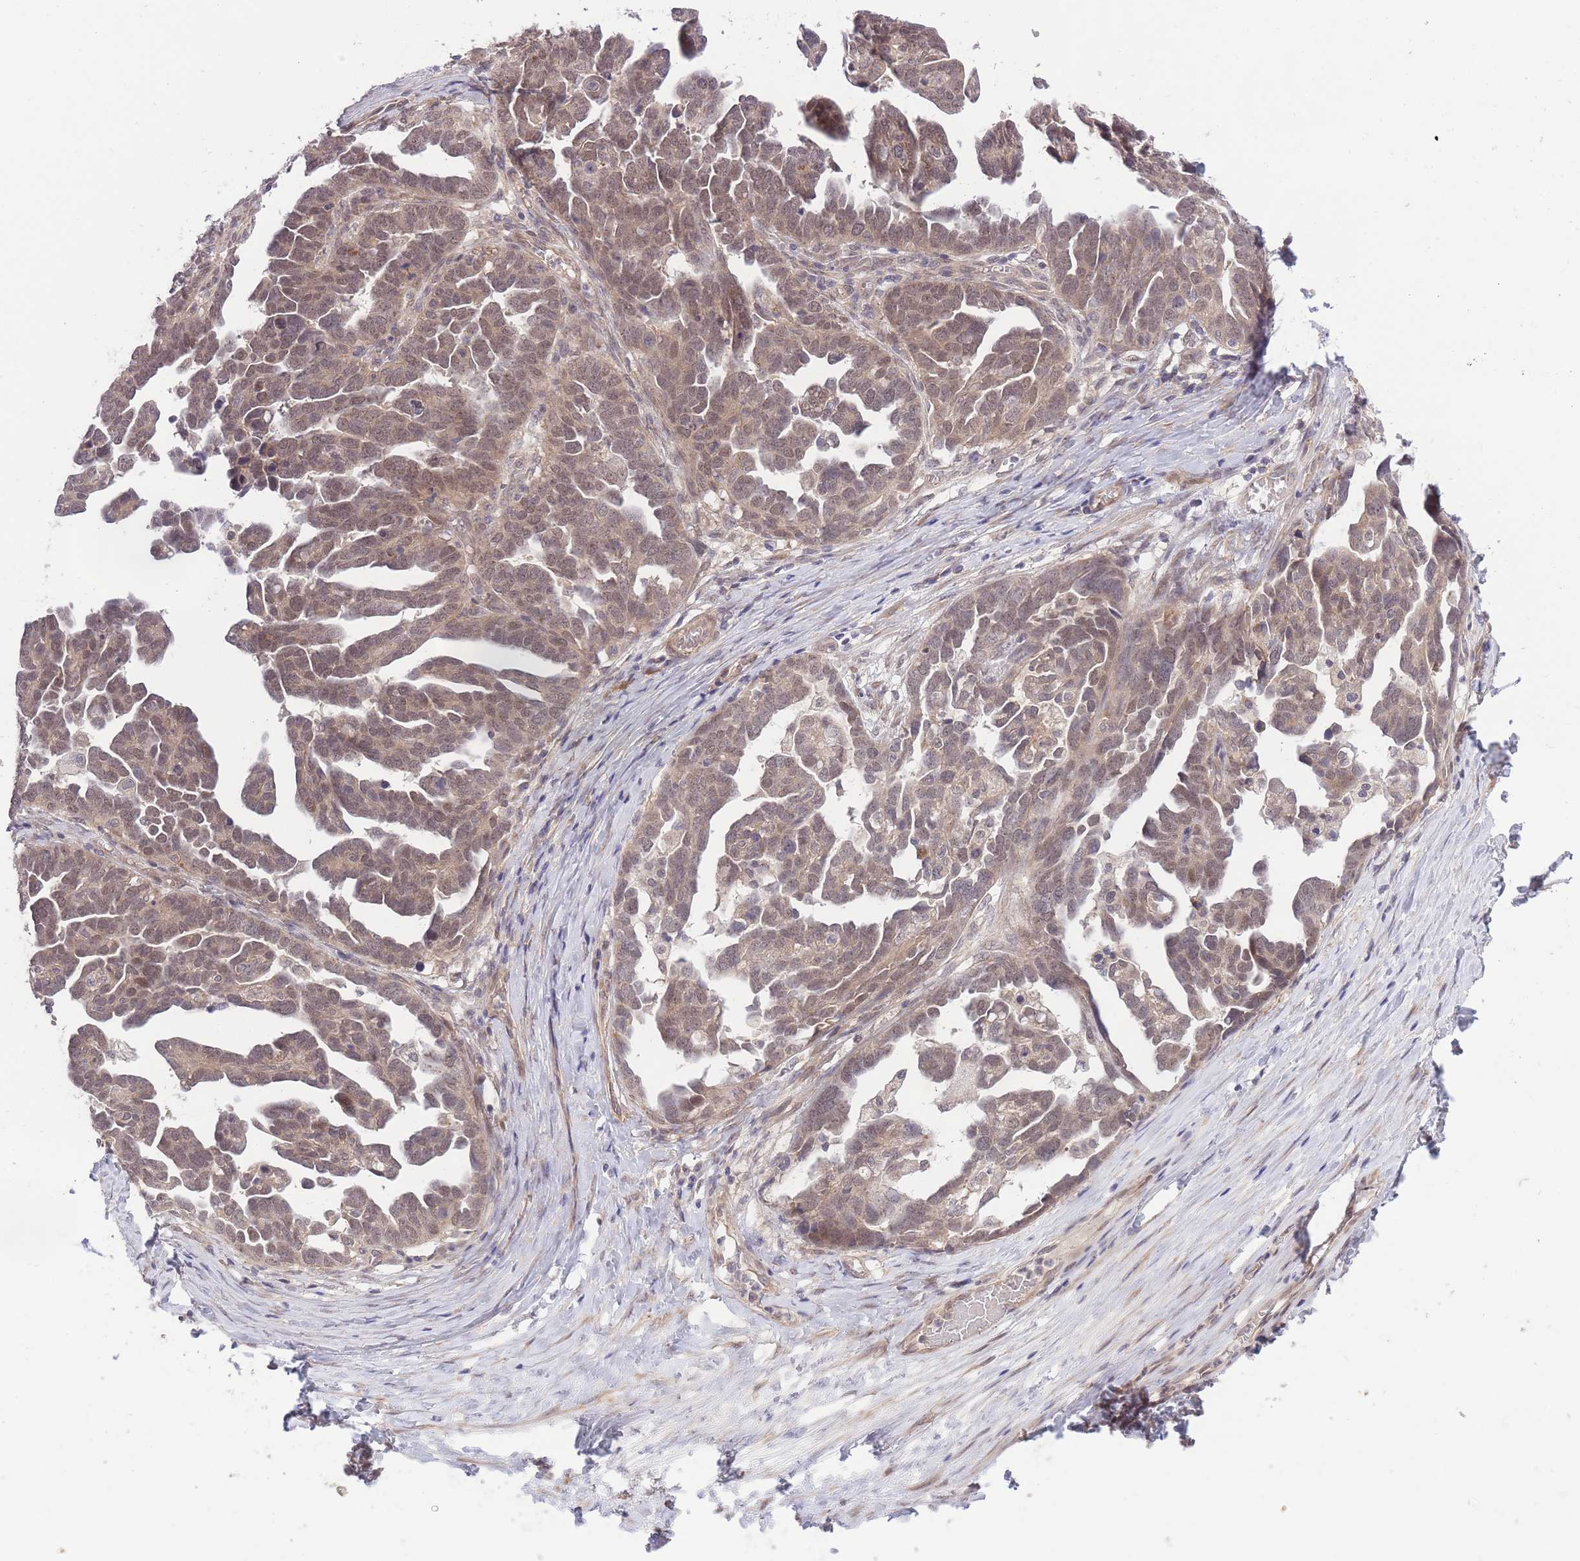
{"staining": {"intensity": "moderate", "quantity": ">75%", "location": "cytoplasmic/membranous,nuclear"}, "tissue": "ovarian cancer", "cell_type": "Tumor cells", "image_type": "cancer", "snomed": [{"axis": "morphology", "description": "Cystadenocarcinoma, serous, NOS"}, {"axis": "topography", "description": "Ovary"}], "caption": "Protein staining displays moderate cytoplasmic/membranous and nuclear expression in approximately >75% of tumor cells in ovarian cancer.", "gene": "ELOA2", "patient": {"sex": "female", "age": 54}}